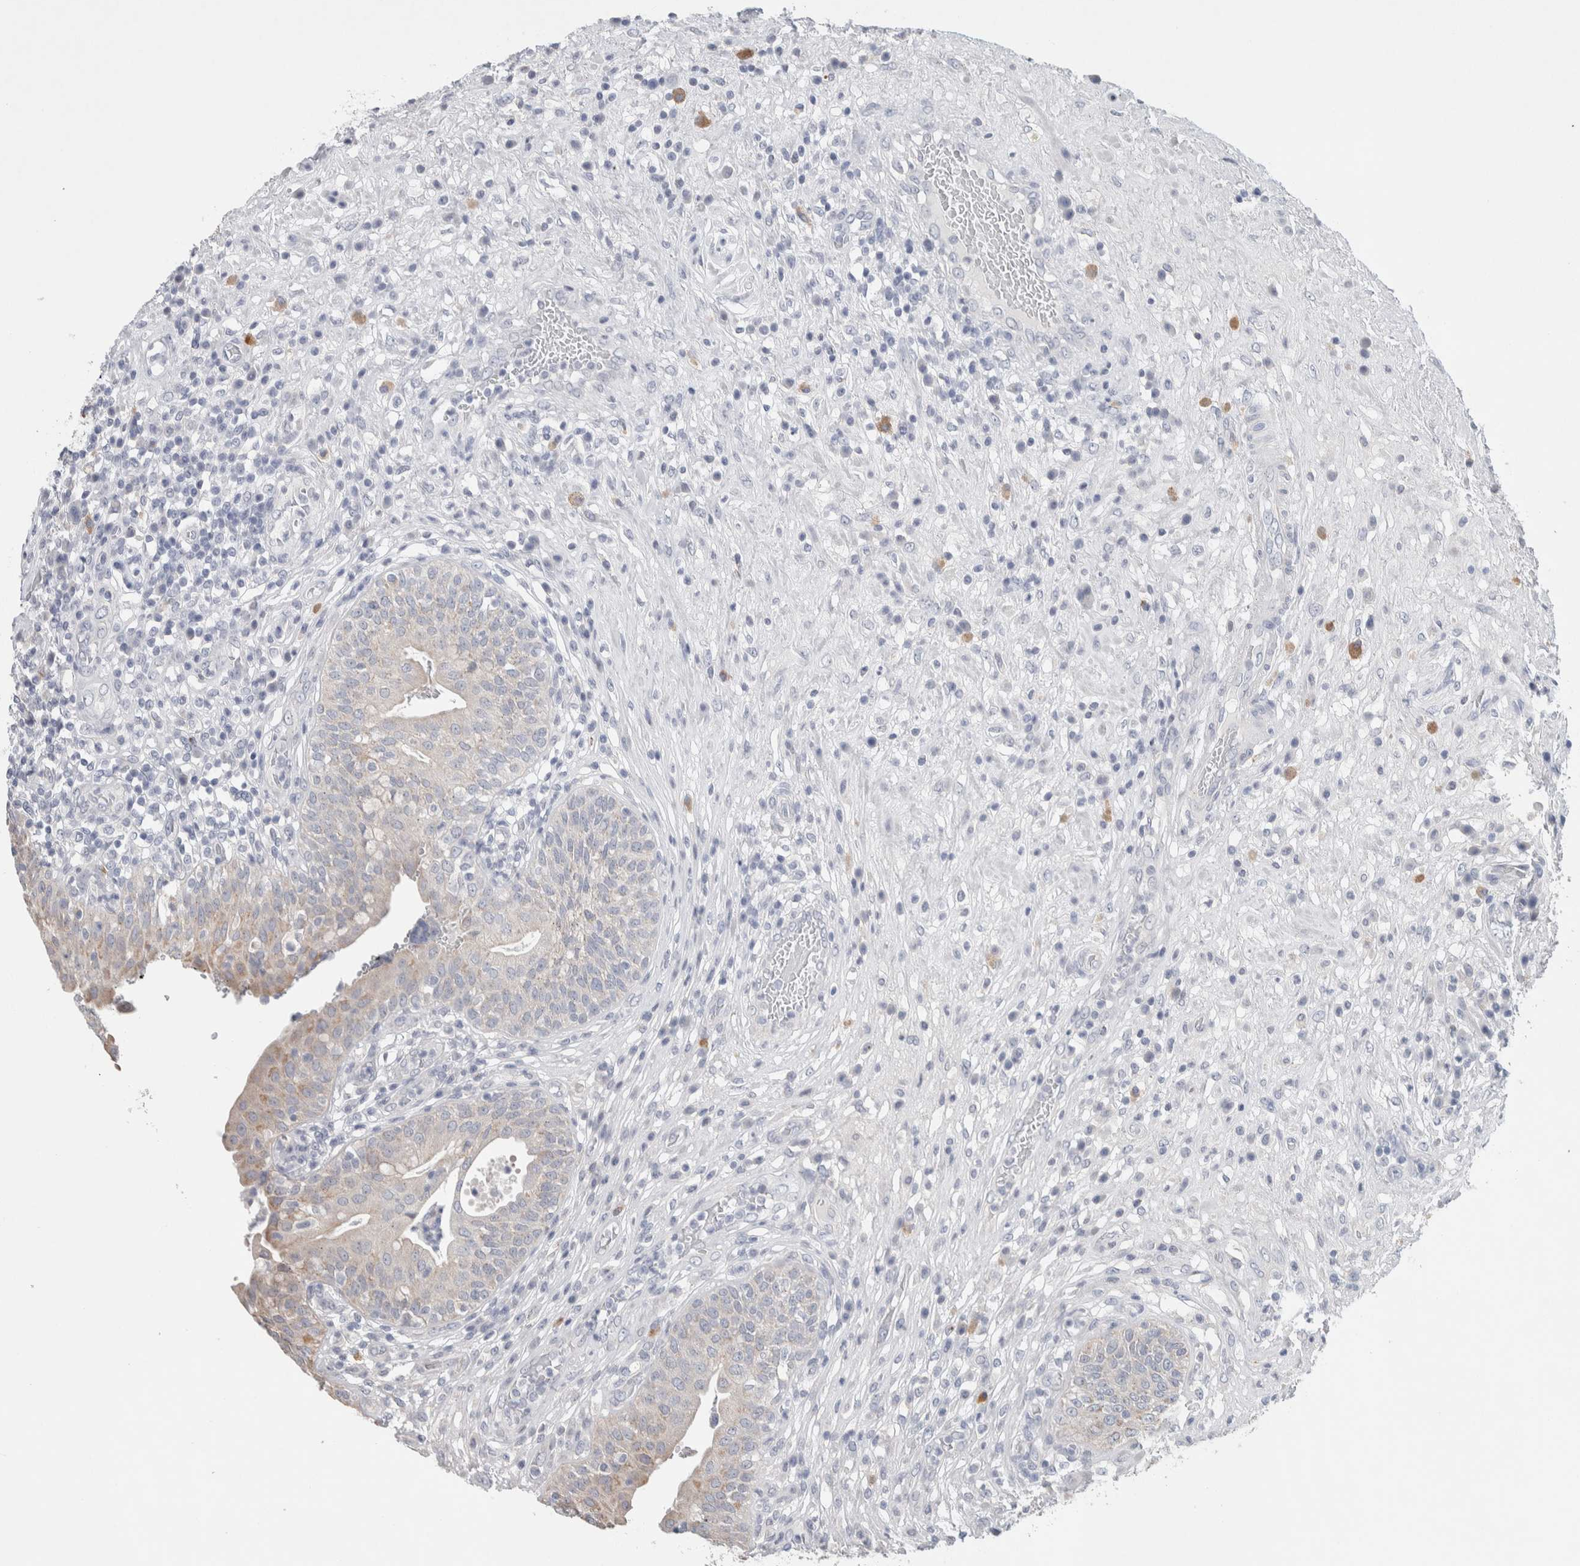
{"staining": {"intensity": "weak", "quantity": "<25%", "location": "cytoplasmic/membranous"}, "tissue": "urinary bladder", "cell_type": "Urothelial cells", "image_type": "normal", "snomed": [{"axis": "morphology", "description": "Normal tissue, NOS"}, {"axis": "topography", "description": "Urinary bladder"}], "caption": "Immunohistochemical staining of unremarkable human urinary bladder exhibits no significant positivity in urothelial cells.", "gene": "SCN2A", "patient": {"sex": "female", "age": 62}}